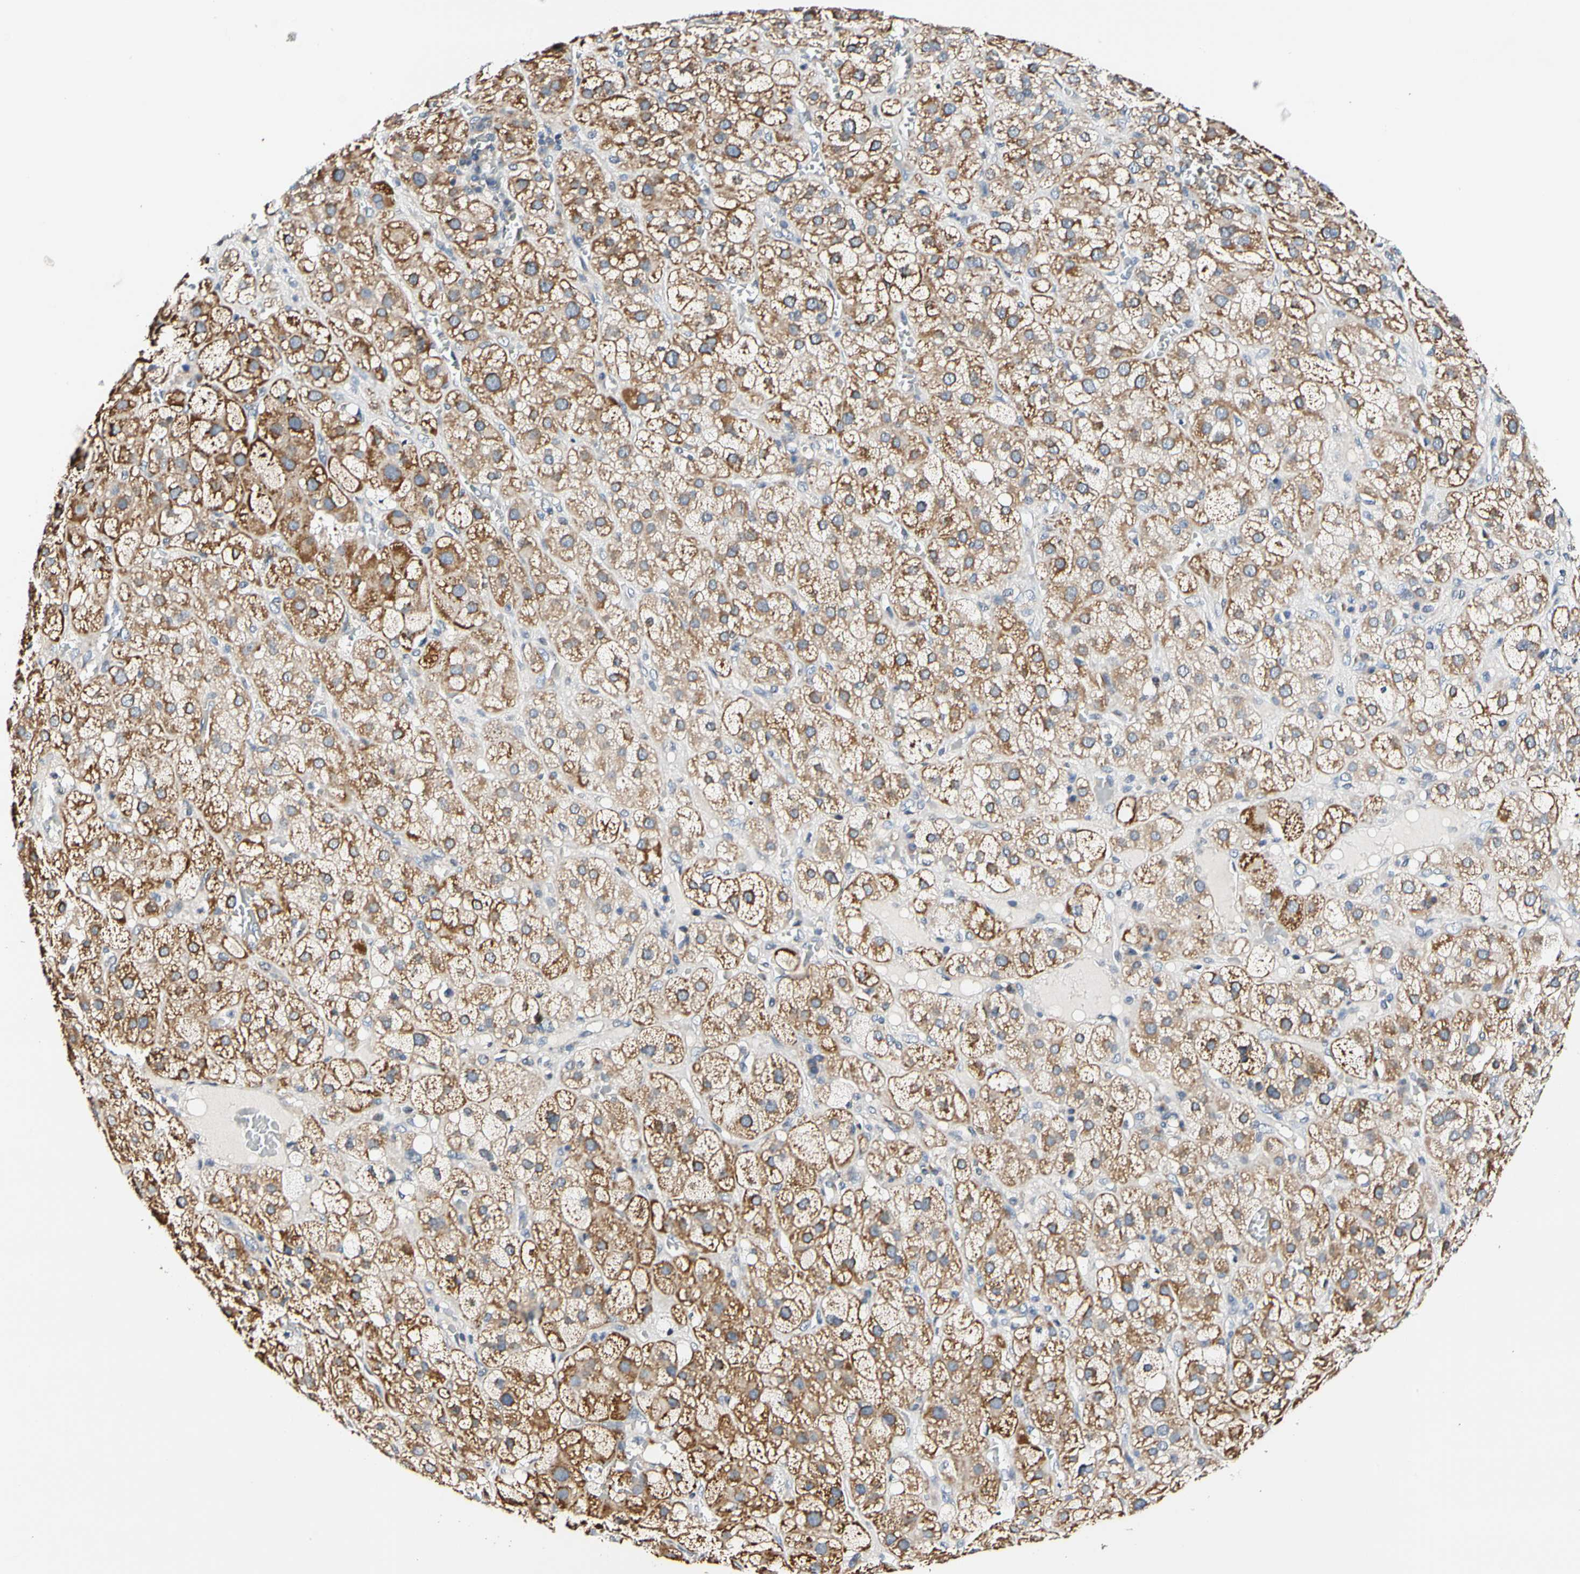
{"staining": {"intensity": "moderate", "quantity": "25%-75%", "location": "cytoplasmic/membranous"}, "tissue": "adrenal gland", "cell_type": "Glandular cells", "image_type": "normal", "snomed": [{"axis": "morphology", "description": "Normal tissue, NOS"}, {"axis": "topography", "description": "Adrenal gland"}], "caption": "IHC photomicrograph of benign human adrenal gland stained for a protein (brown), which exhibits medium levels of moderate cytoplasmic/membranous expression in approximately 25%-75% of glandular cells.", "gene": "SOX30", "patient": {"sex": "female", "age": 47}}